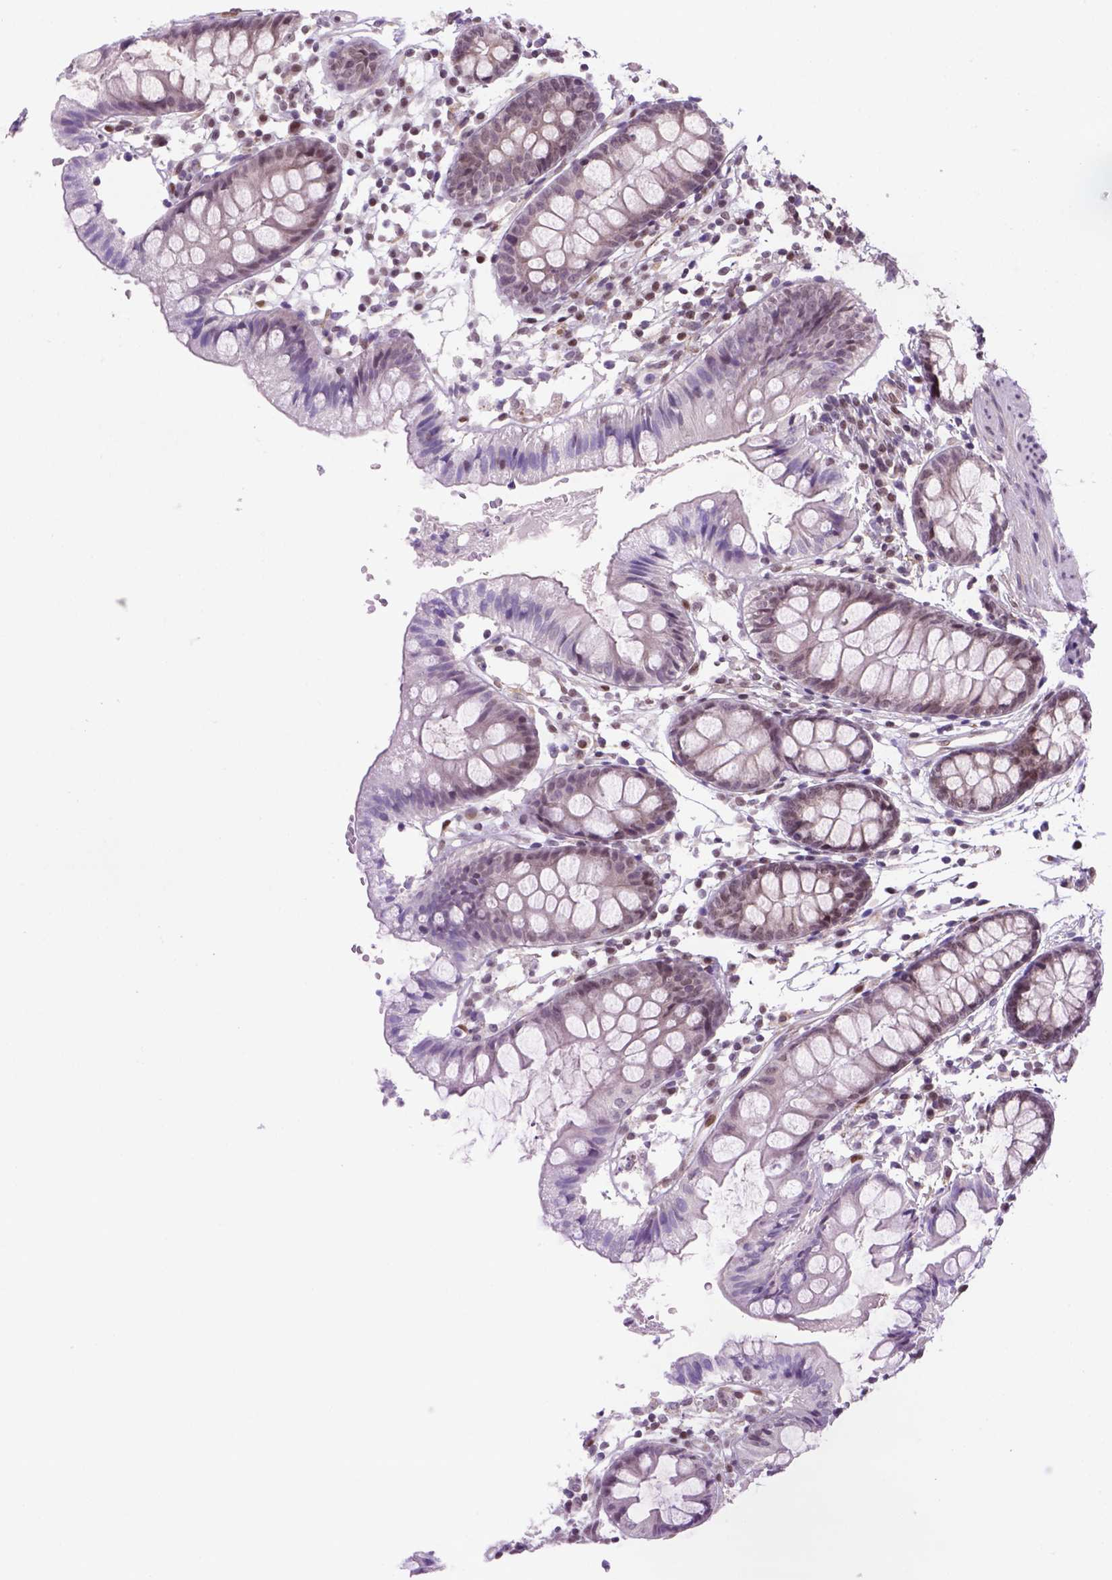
{"staining": {"intensity": "moderate", "quantity": "25%-75%", "location": "nuclear"}, "tissue": "colon", "cell_type": "Endothelial cells", "image_type": "normal", "snomed": [{"axis": "morphology", "description": "Normal tissue, NOS"}, {"axis": "topography", "description": "Colon"}], "caption": "This micrograph reveals IHC staining of unremarkable human colon, with medium moderate nuclear positivity in about 25%-75% of endothelial cells.", "gene": "MGMT", "patient": {"sex": "female", "age": 84}}